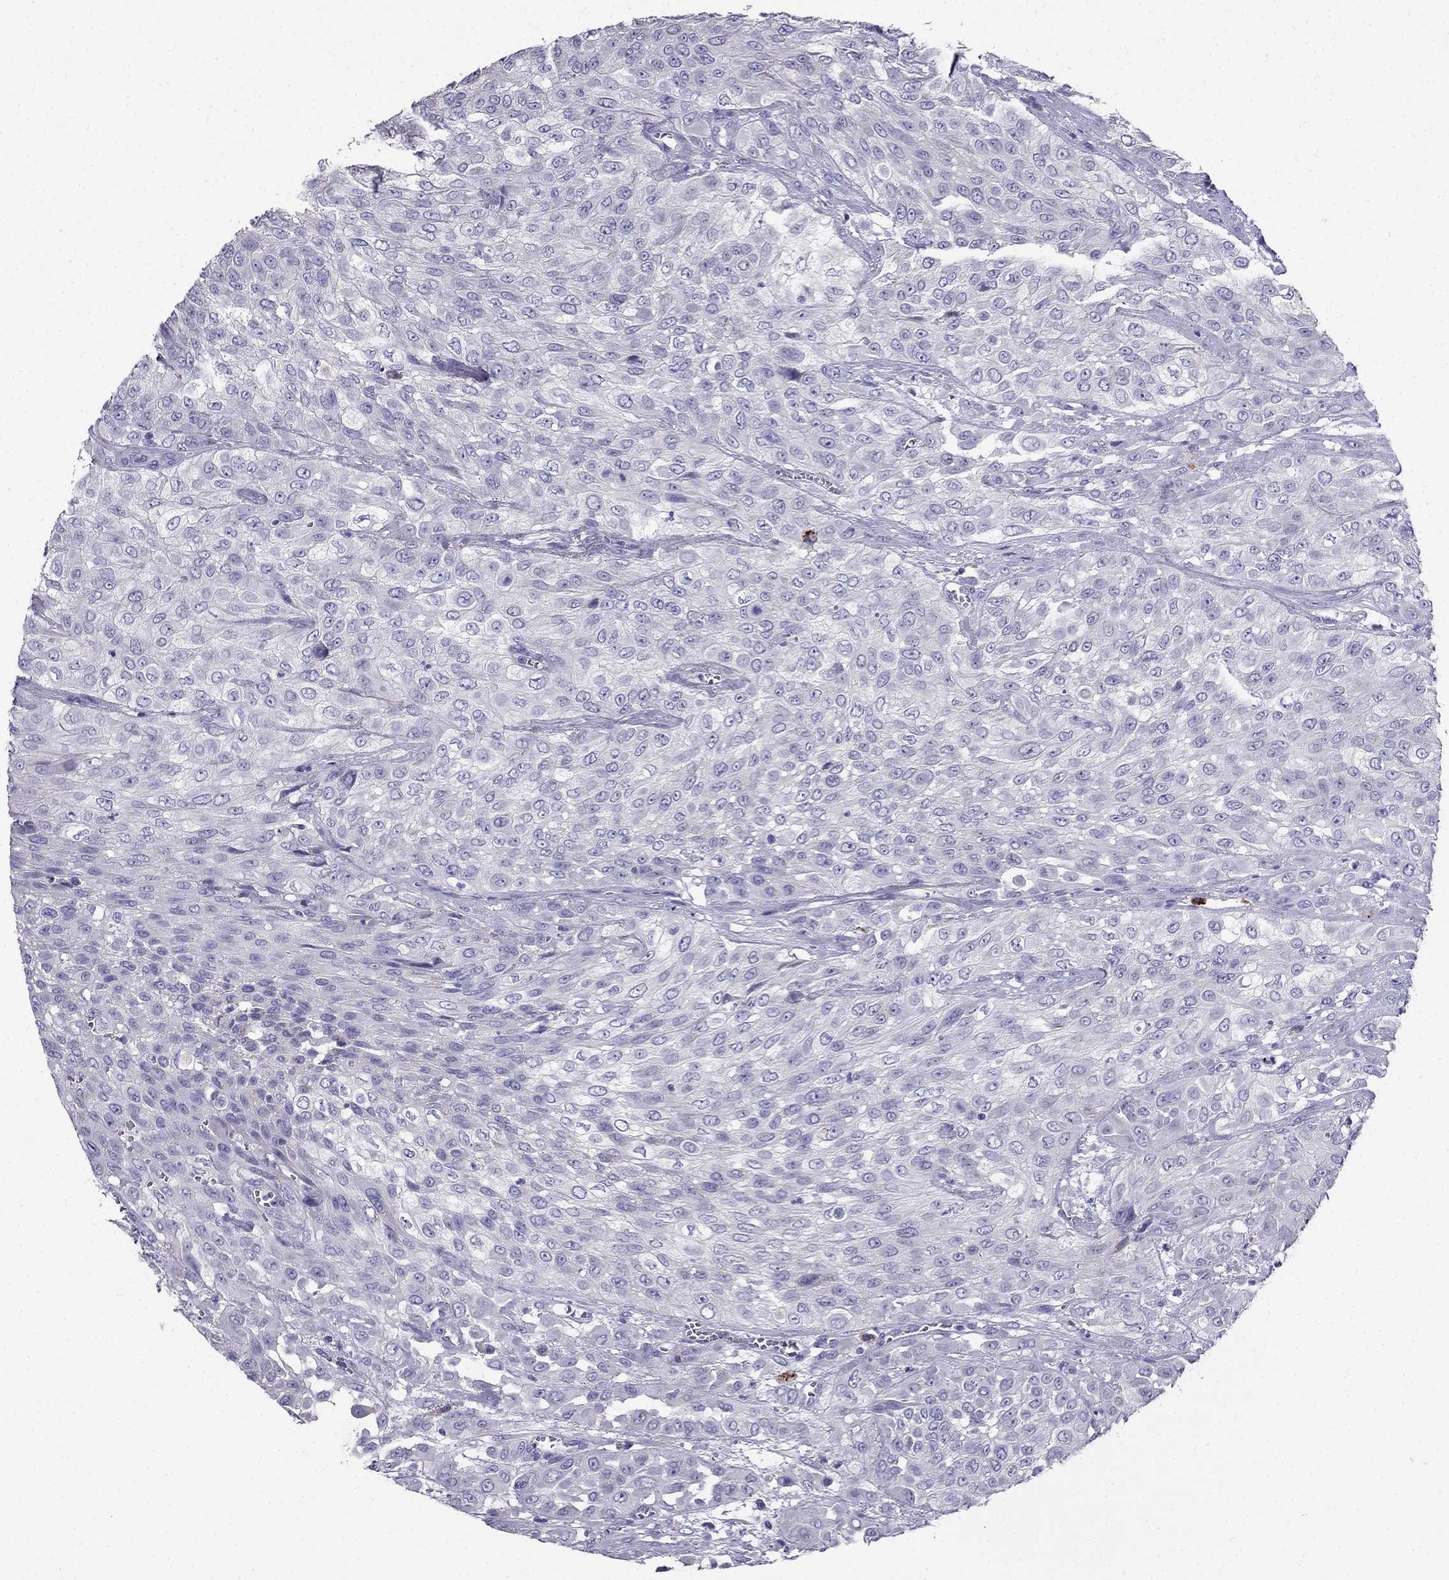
{"staining": {"intensity": "negative", "quantity": "none", "location": "none"}, "tissue": "urothelial cancer", "cell_type": "Tumor cells", "image_type": "cancer", "snomed": [{"axis": "morphology", "description": "Urothelial carcinoma, High grade"}, {"axis": "topography", "description": "Urinary bladder"}], "caption": "IHC image of neoplastic tissue: urothelial carcinoma (high-grade) stained with DAB demonstrates no significant protein positivity in tumor cells.", "gene": "PTH", "patient": {"sex": "male", "age": 57}}